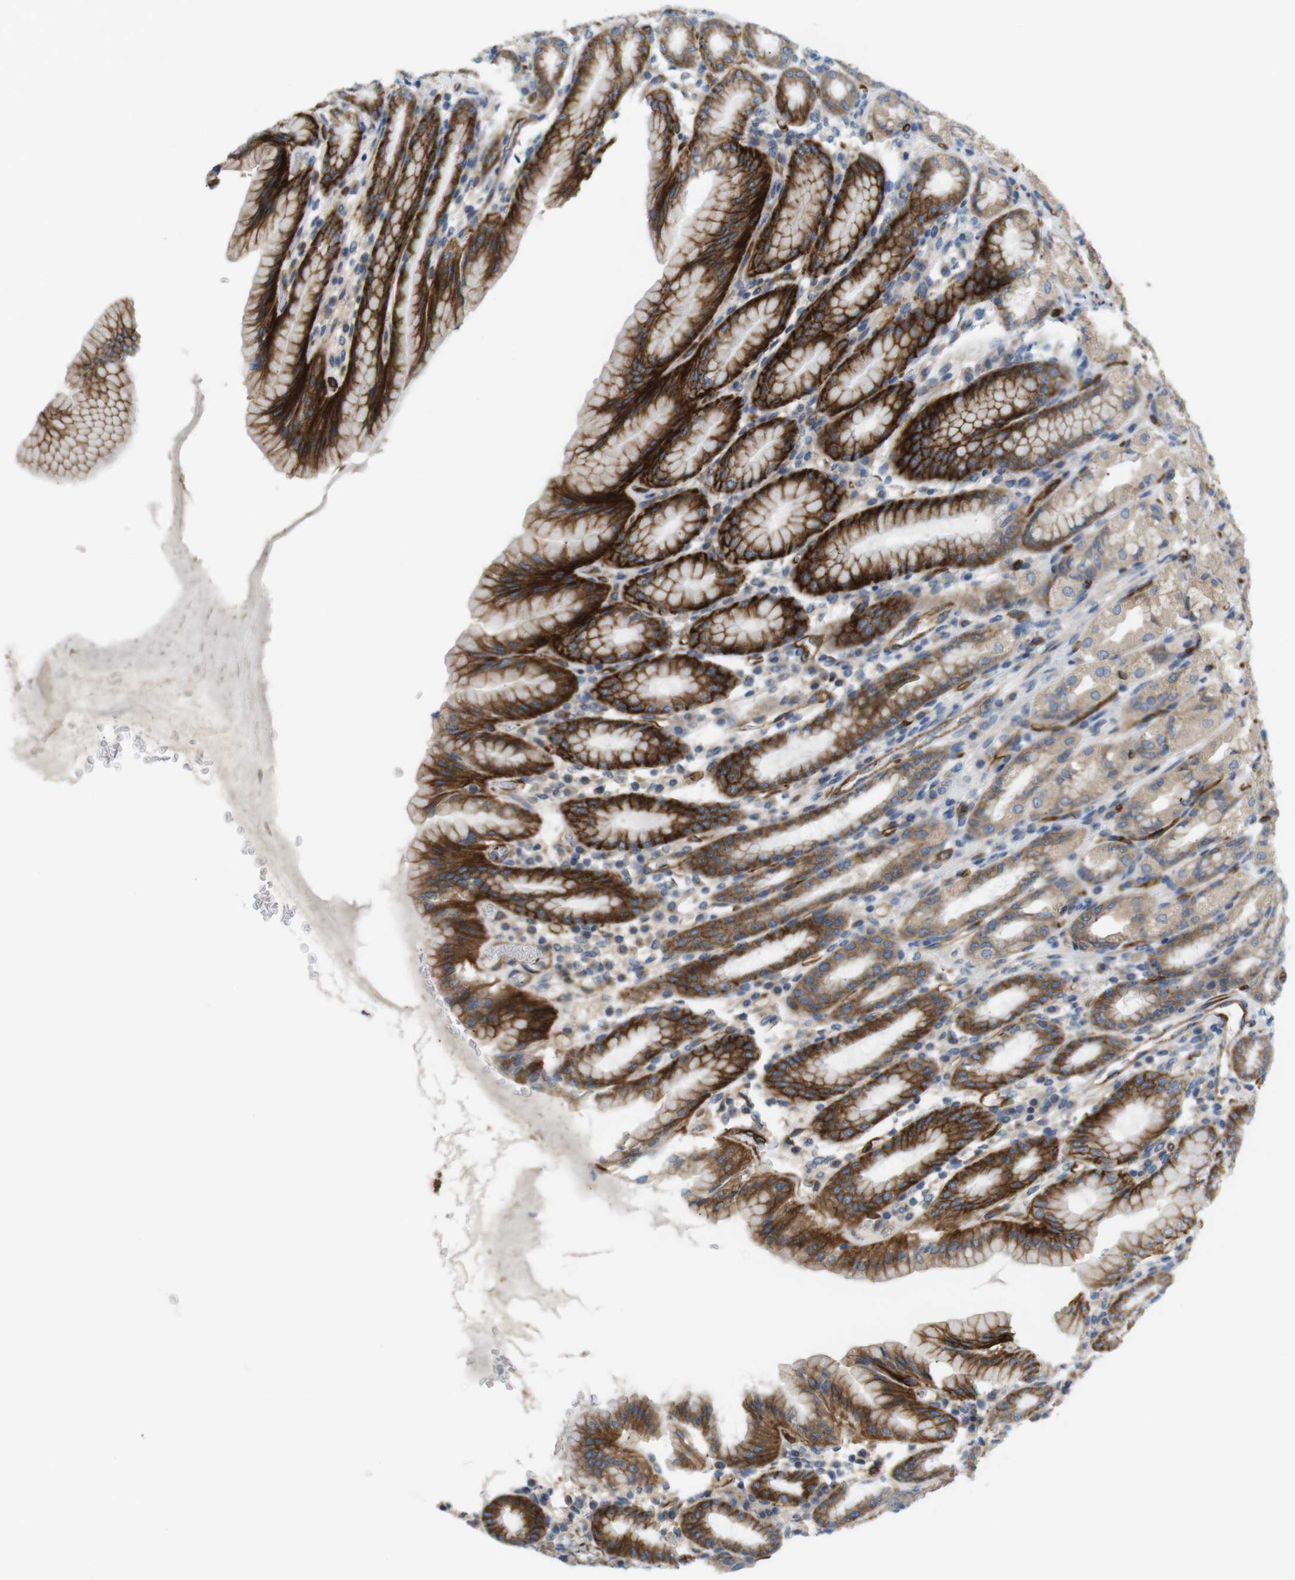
{"staining": {"intensity": "strong", "quantity": "25%-75%", "location": "cytoplasmic/membranous"}, "tissue": "stomach", "cell_type": "Glandular cells", "image_type": "normal", "snomed": [{"axis": "morphology", "description": "Normal tissue, NOS"}, {"axis": "topography", "description": "Stomach, upper"}], "caption": "Protein staining reveals strong cytoplasmic/membranous staining in about 25%-75% of glandular cells in benign stomach. (IHC, brightfield microscopy, high magnification).", "gene": "BVES", "patient": {"sex": "male", "age": 68}}